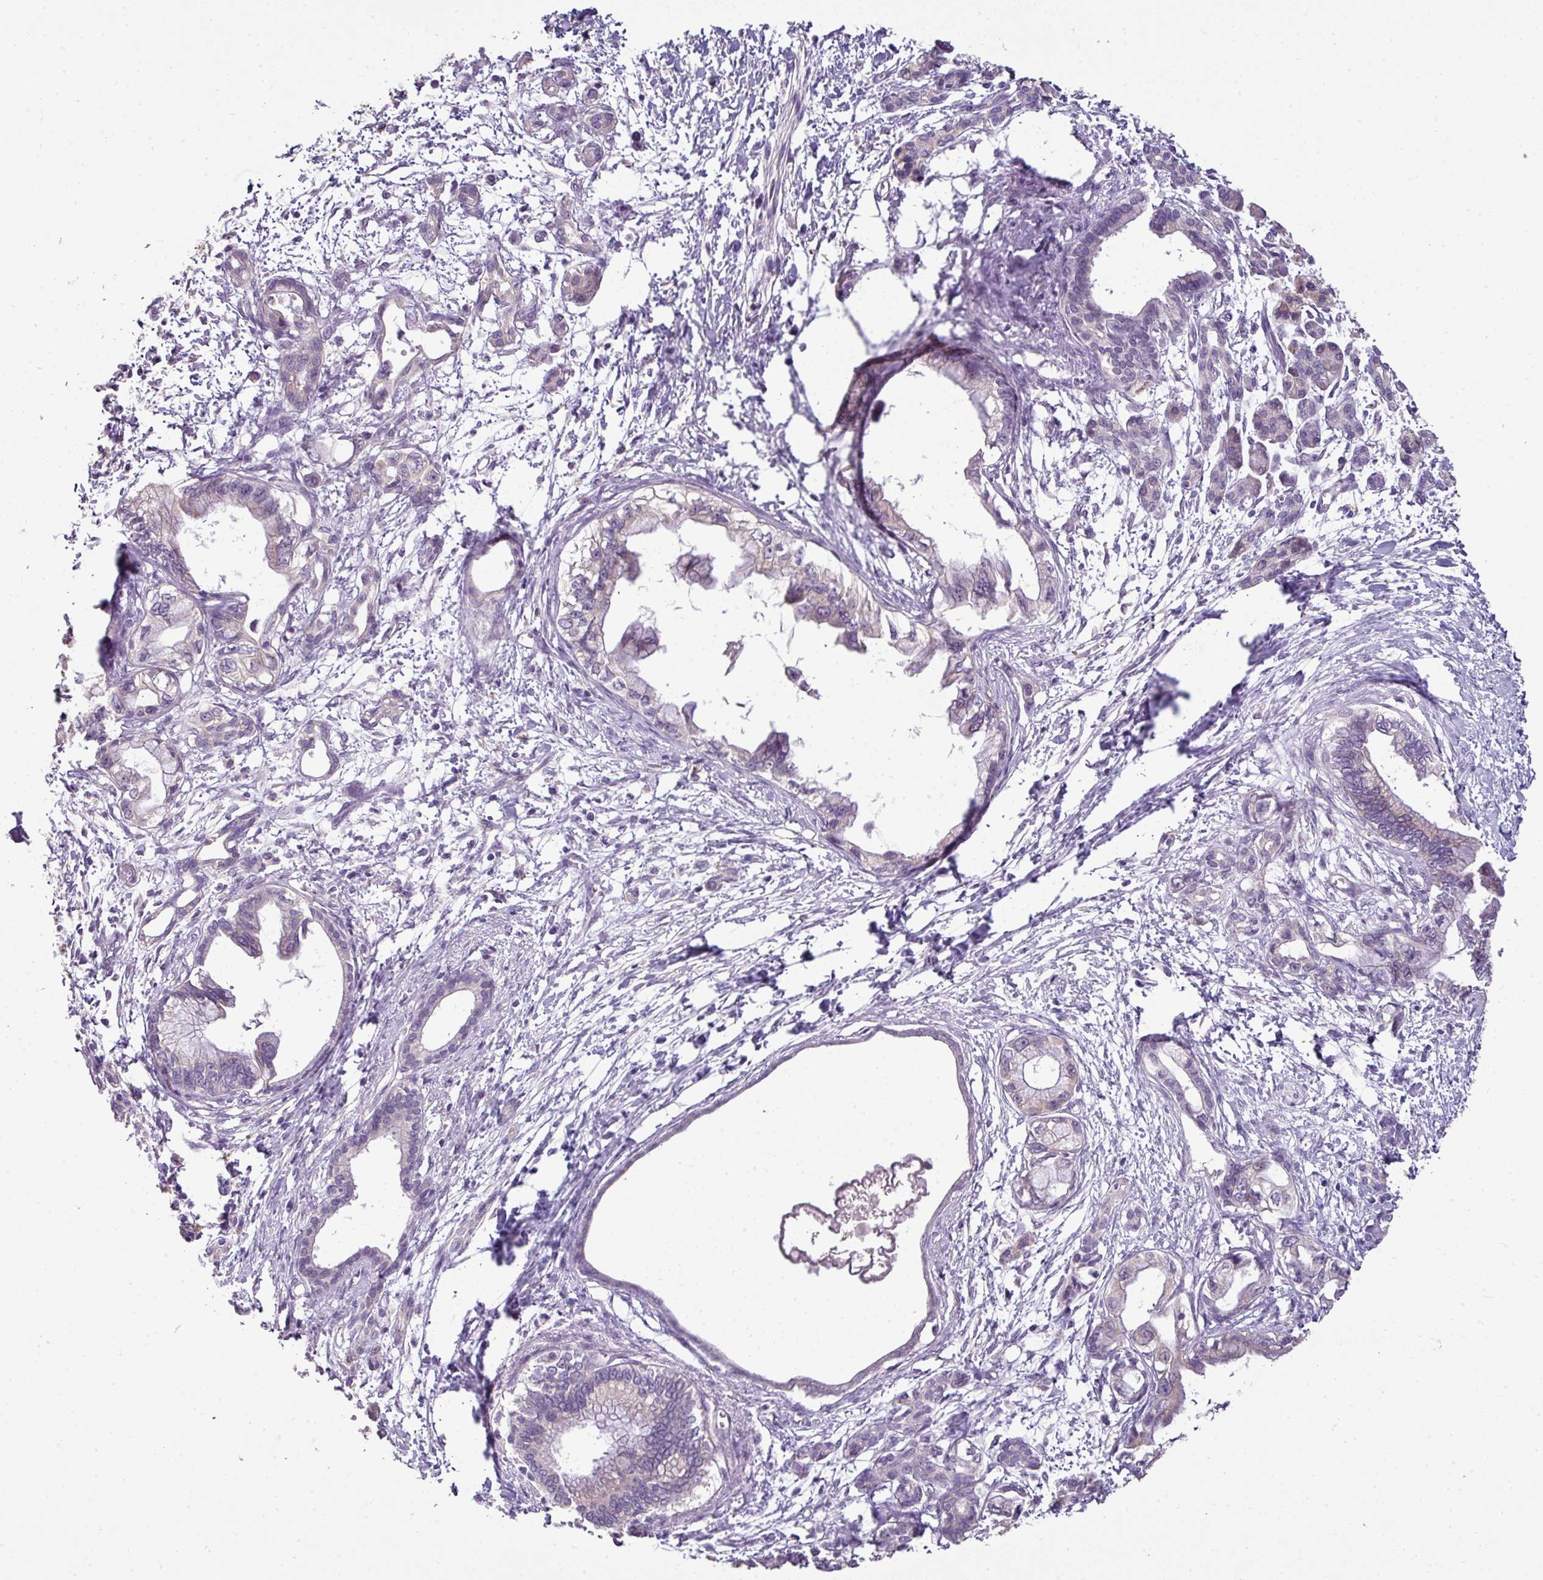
{"staining": {"intensity": "negative", "quantity": "none", "location": "none"}, "tissue": "pancreatic cancer", "cell_type": "Tumor cells", "image_type": "cancer", "snomed": [{"axis": "morphology", "description": "Adenocarcinoma, NOS"}, {"axis": "topography", "description": "Pancreas"}], "caption": "Protein analysis of pancreatic cancer displays no significant staining in tumor cells.", "gene": "SPCS3", "patient": {"sex": "male", "age": 61}}